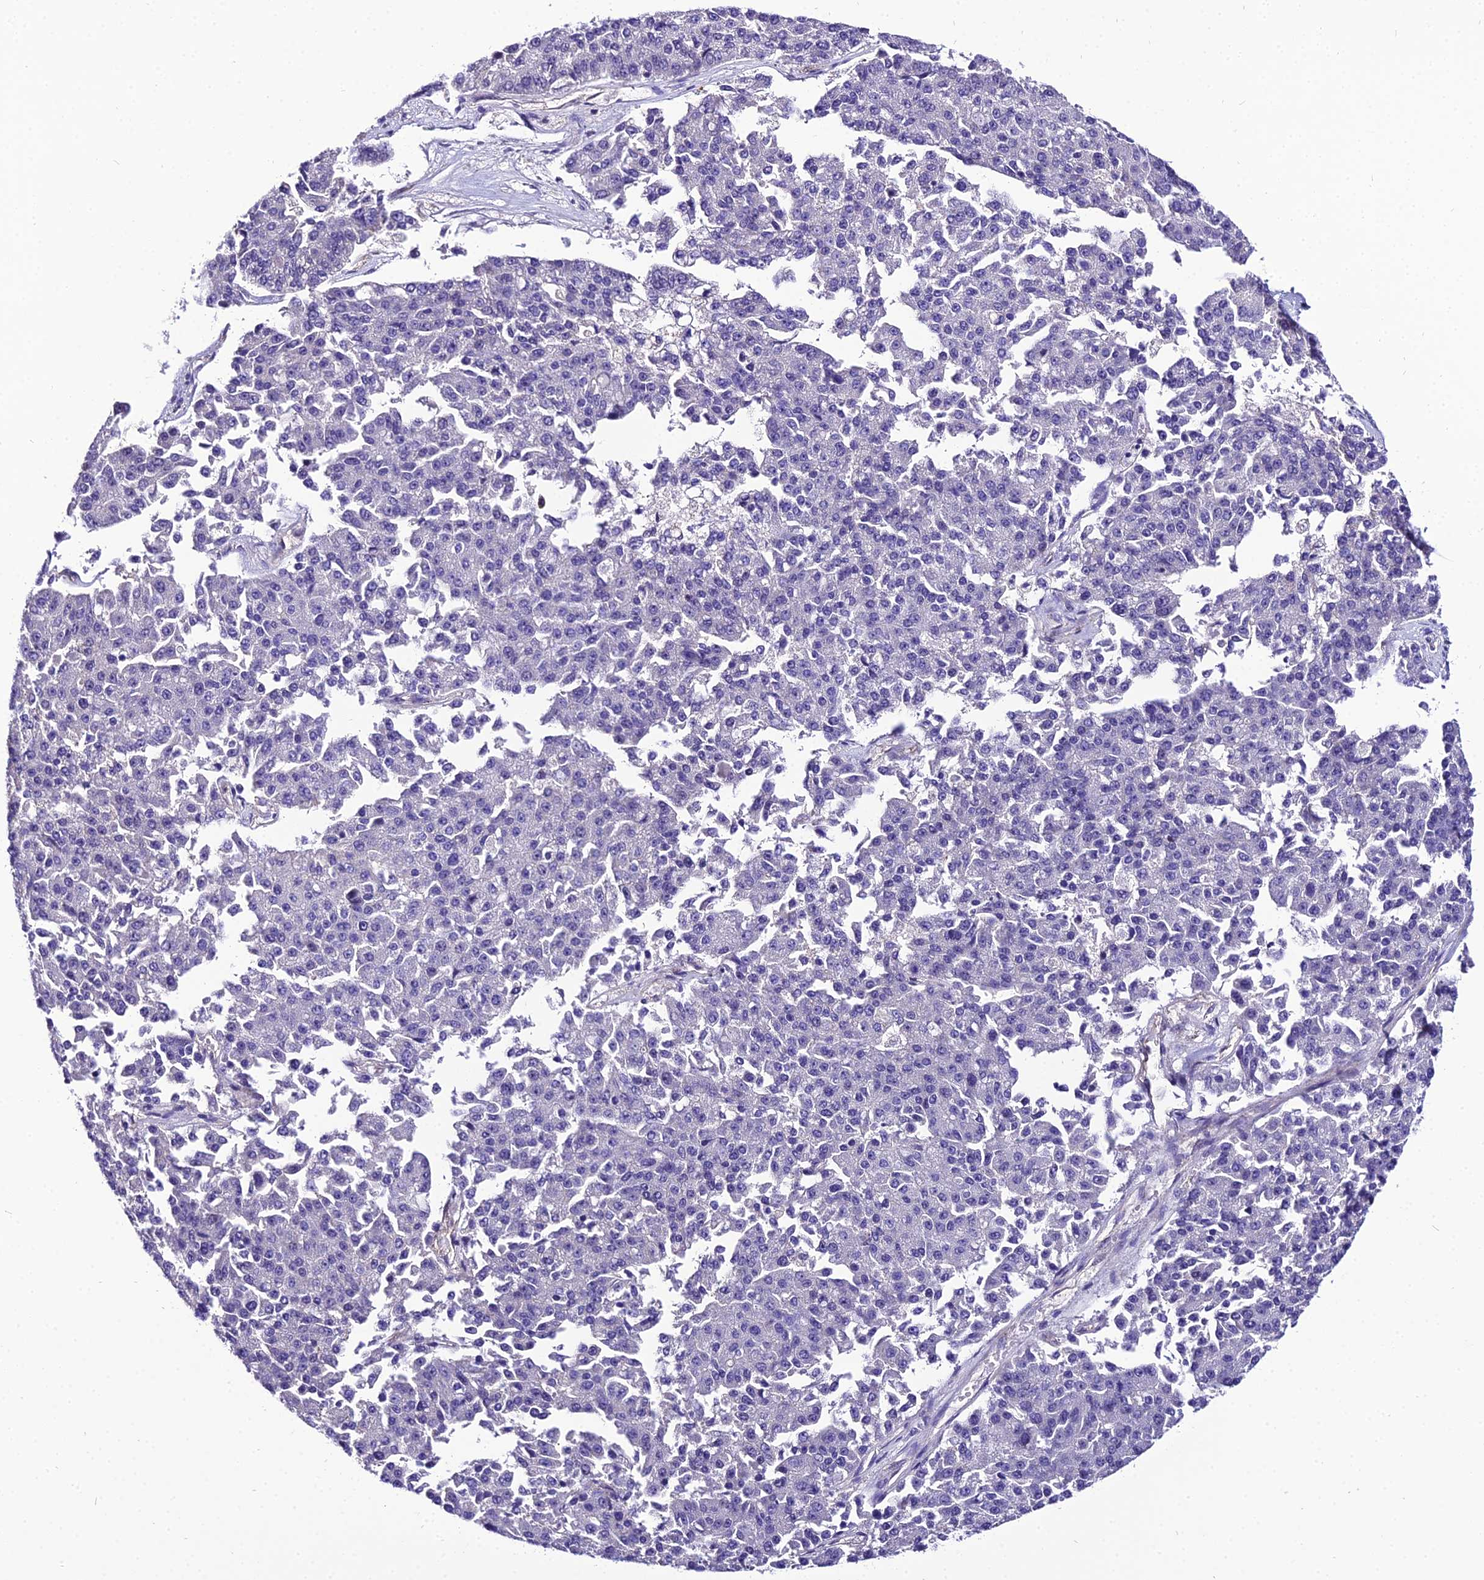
{"staining": {"intensity": "negative", "quantity": "none", "location": "none"}, "tissue": "pancreatic cancer", "cell_type": "Tumor cells", "image_type": "cancer", "snomed": [{"axis": "morphology", "description": "Adenocarcinoma, NOS"}, {"axis": "topography", "description": "Pancreas"}], "caption": "An IHC micrograph of pancreatic cancer (adenocarcinoma) is shown. There is no staining in tumor cells of pancreatic cancer (adenocarcinoma). Brightfield microscopy of IHC stained with DAB (brown) and hematoxylin (blue), captured at high magnification.", "gene": "SHQ1", "patient": {"sex": "male", "age": 50}}